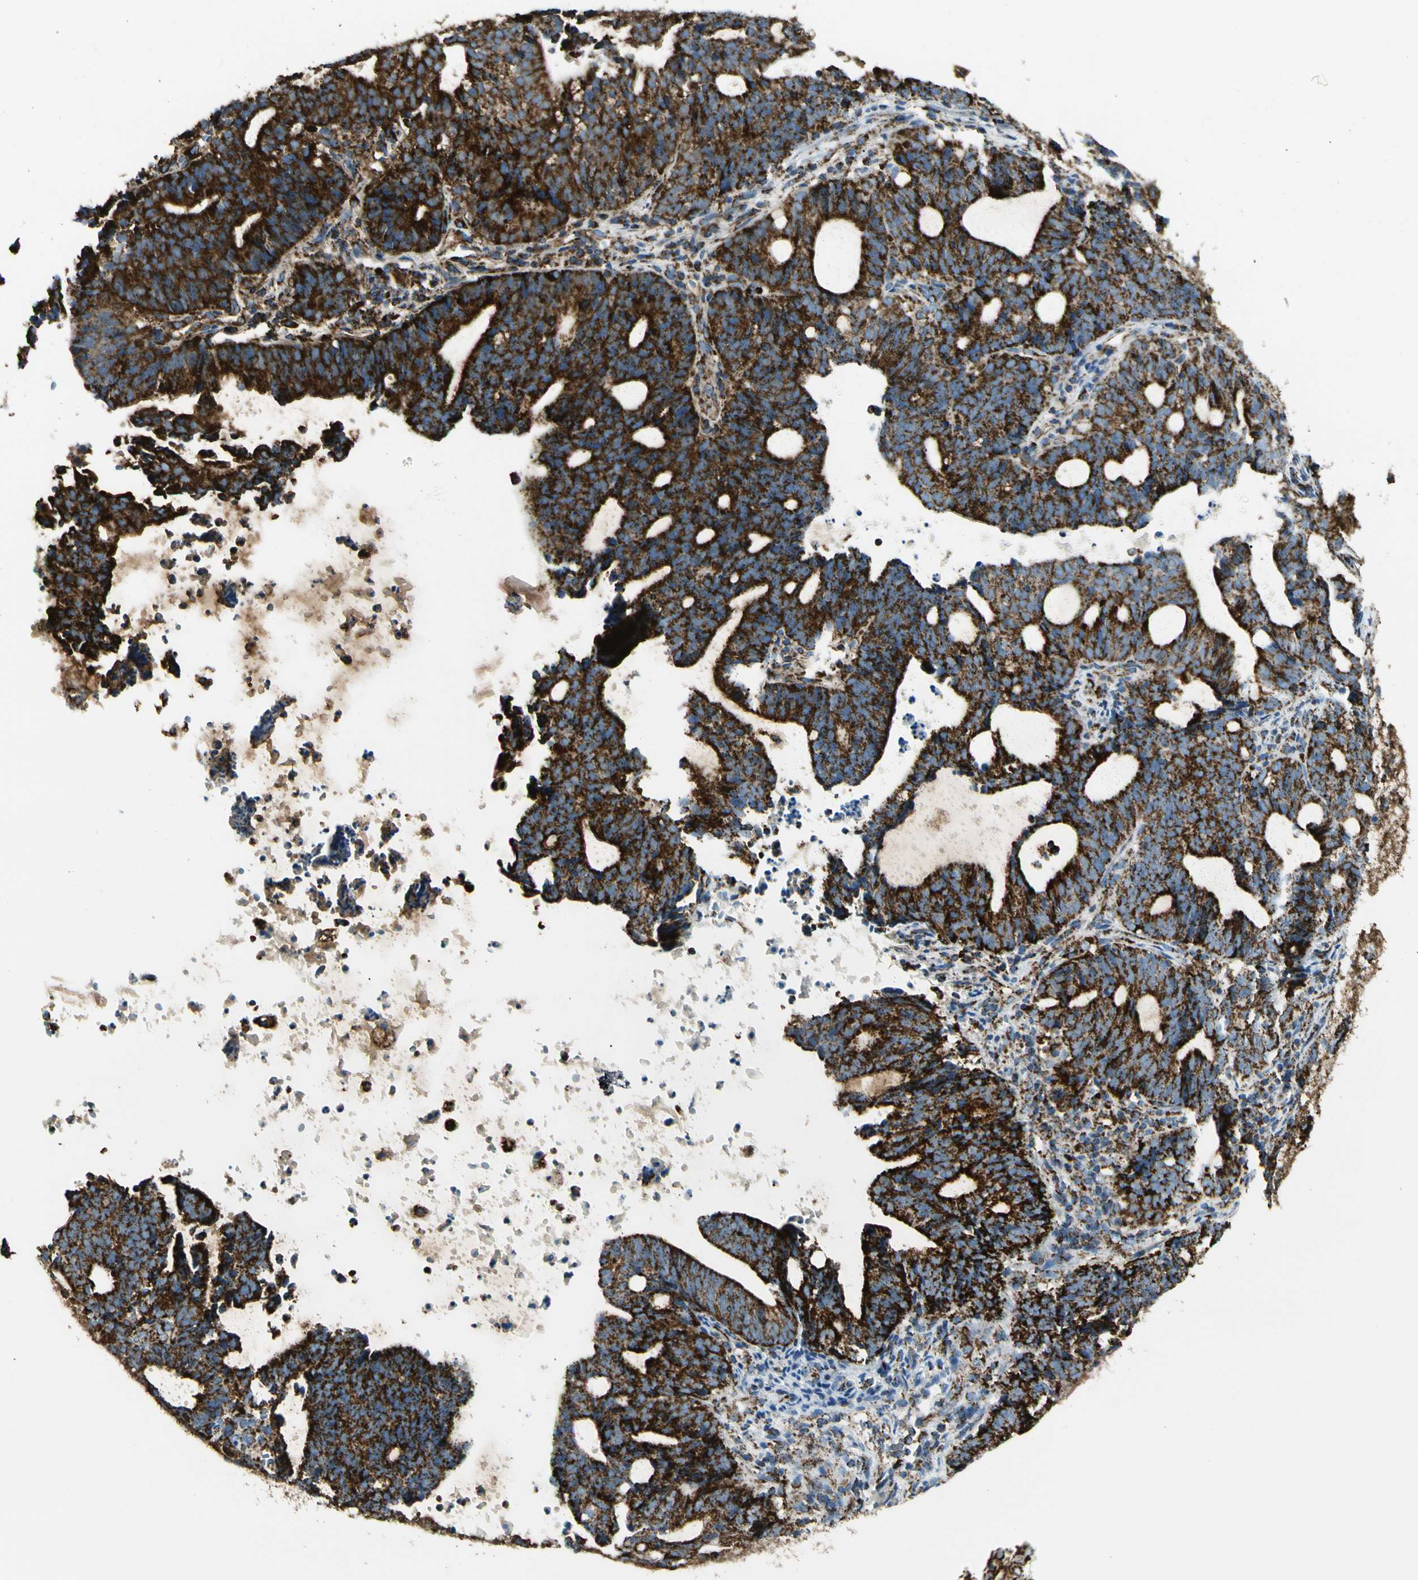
{"staining": {"intensity": "strong", "quantity": ">75%", "location": "cytoplasmic/membranous"}, "tissue": "endometrial cancer", "cell_type": "Tumor cells", "image_type": "cancer", "snomed": [{"axis": "morphology", "description": "Adenocarcinoma, NOS"}, {"axis": "topography", "description": "Uterus"}], "caption": "An immunohistochemistry photomicrograph of neoplastic tissue is shown. Protein staining in brown labels strong cytoplasmic/membranous positivity in adenocarcinoma (endometrial) within tumor cells.", "gene": "ME2", "patient": {"sex": "female", "age": 83}}